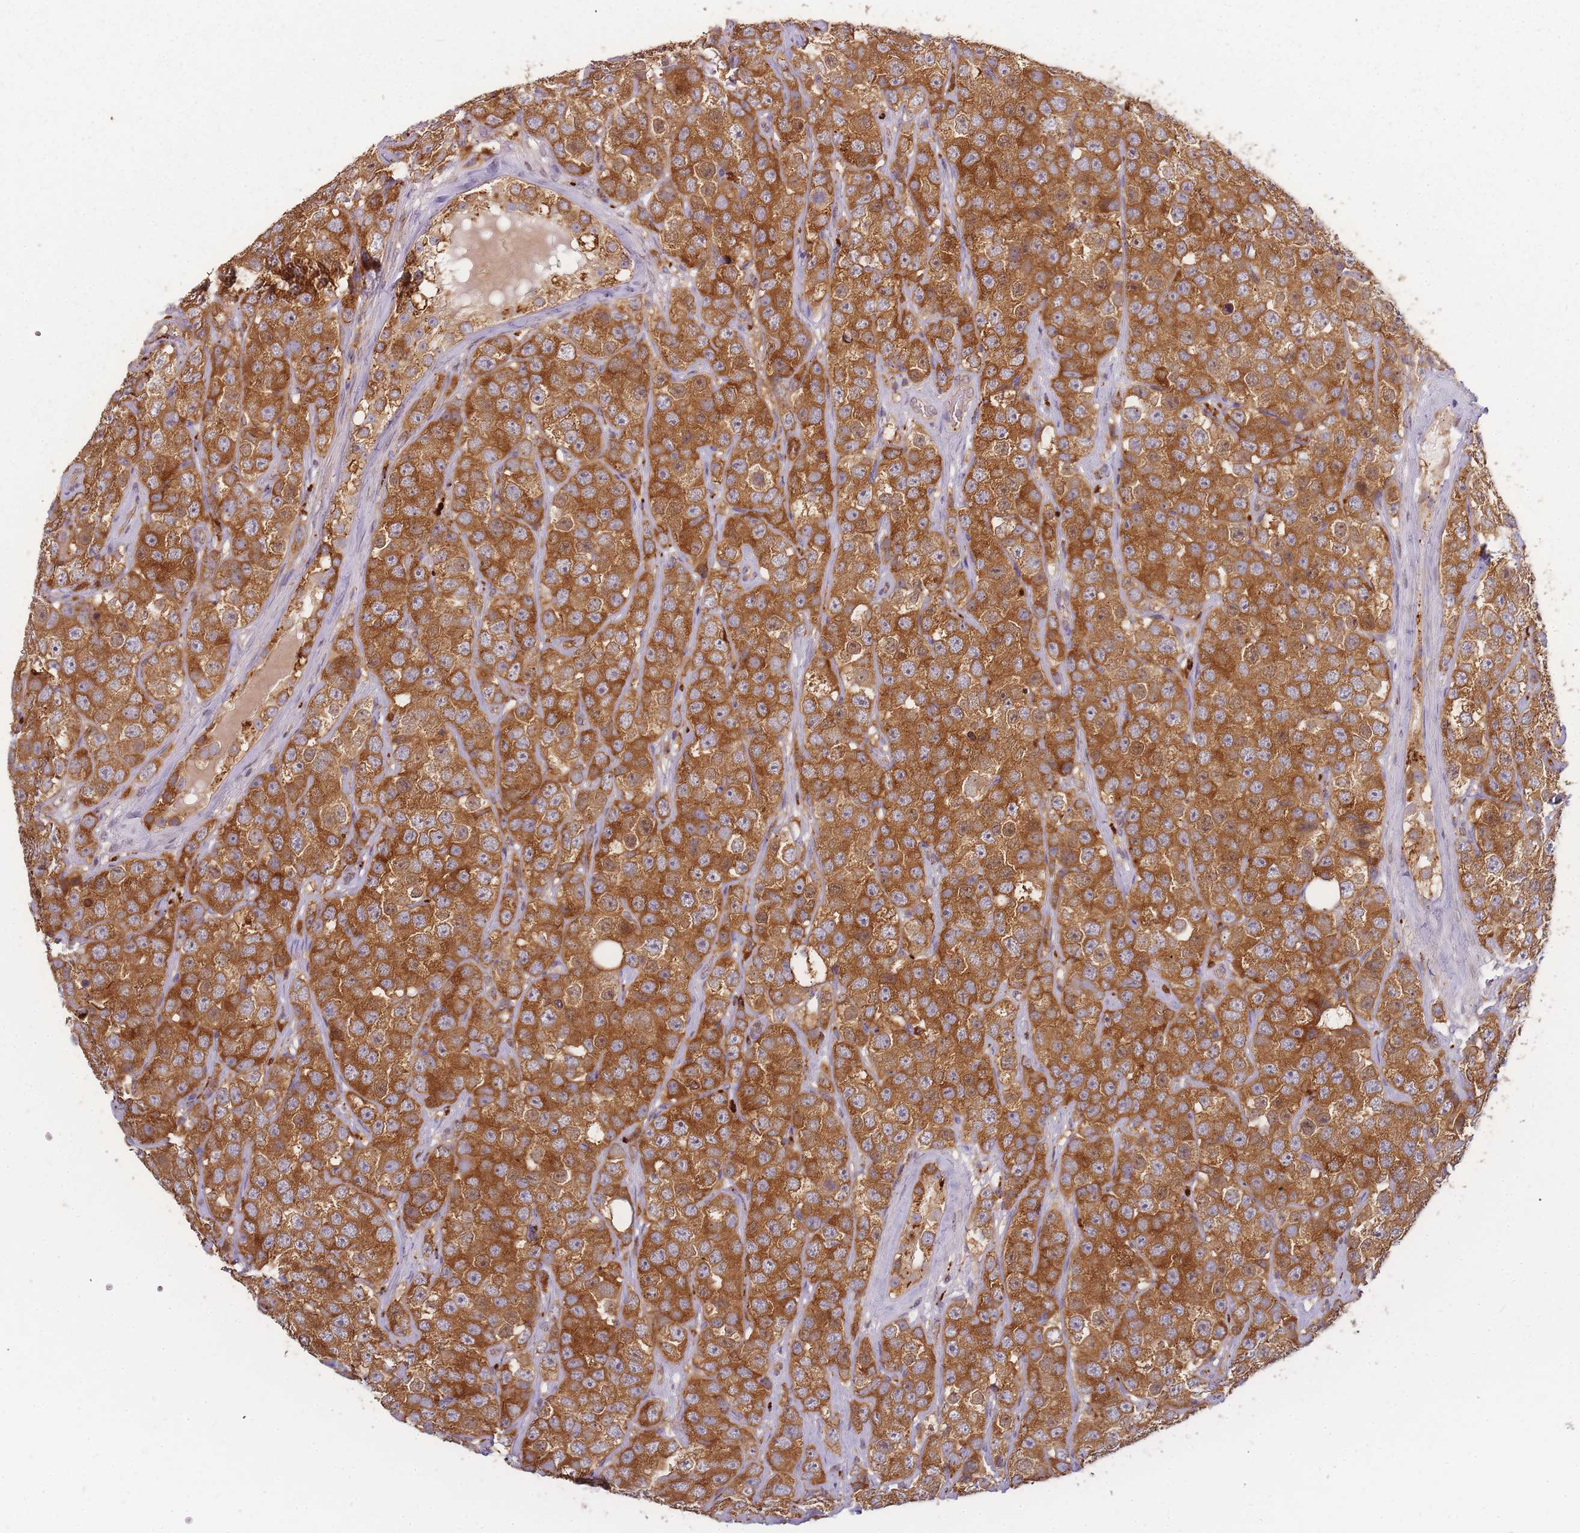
{"staining": {"intensity": "strong", "quantity": ">75%", "location": "cytoplasmic/membranous"}, "tissue": "testis cancer", "cell_type": "Tumor cells", "image_type": "cancer", "snomed": [{"axis": "morphology", "description": "Seminoma, NOS"}, {"axis": "topography", "description": "Testis"}], "caption": "An IHC histopathology image of neoplastic tissue is shown. Protein staining in brown shows strong cytoplasmic/membranous positivity in seminoma (testis) within tumor cells. (DAB (3,3'-diaminobenzidine) IHC, brown staining for protein, blue staining for nuclei).", "gene": "ATG5", "patient": {"sex": "male", "age": 28}}